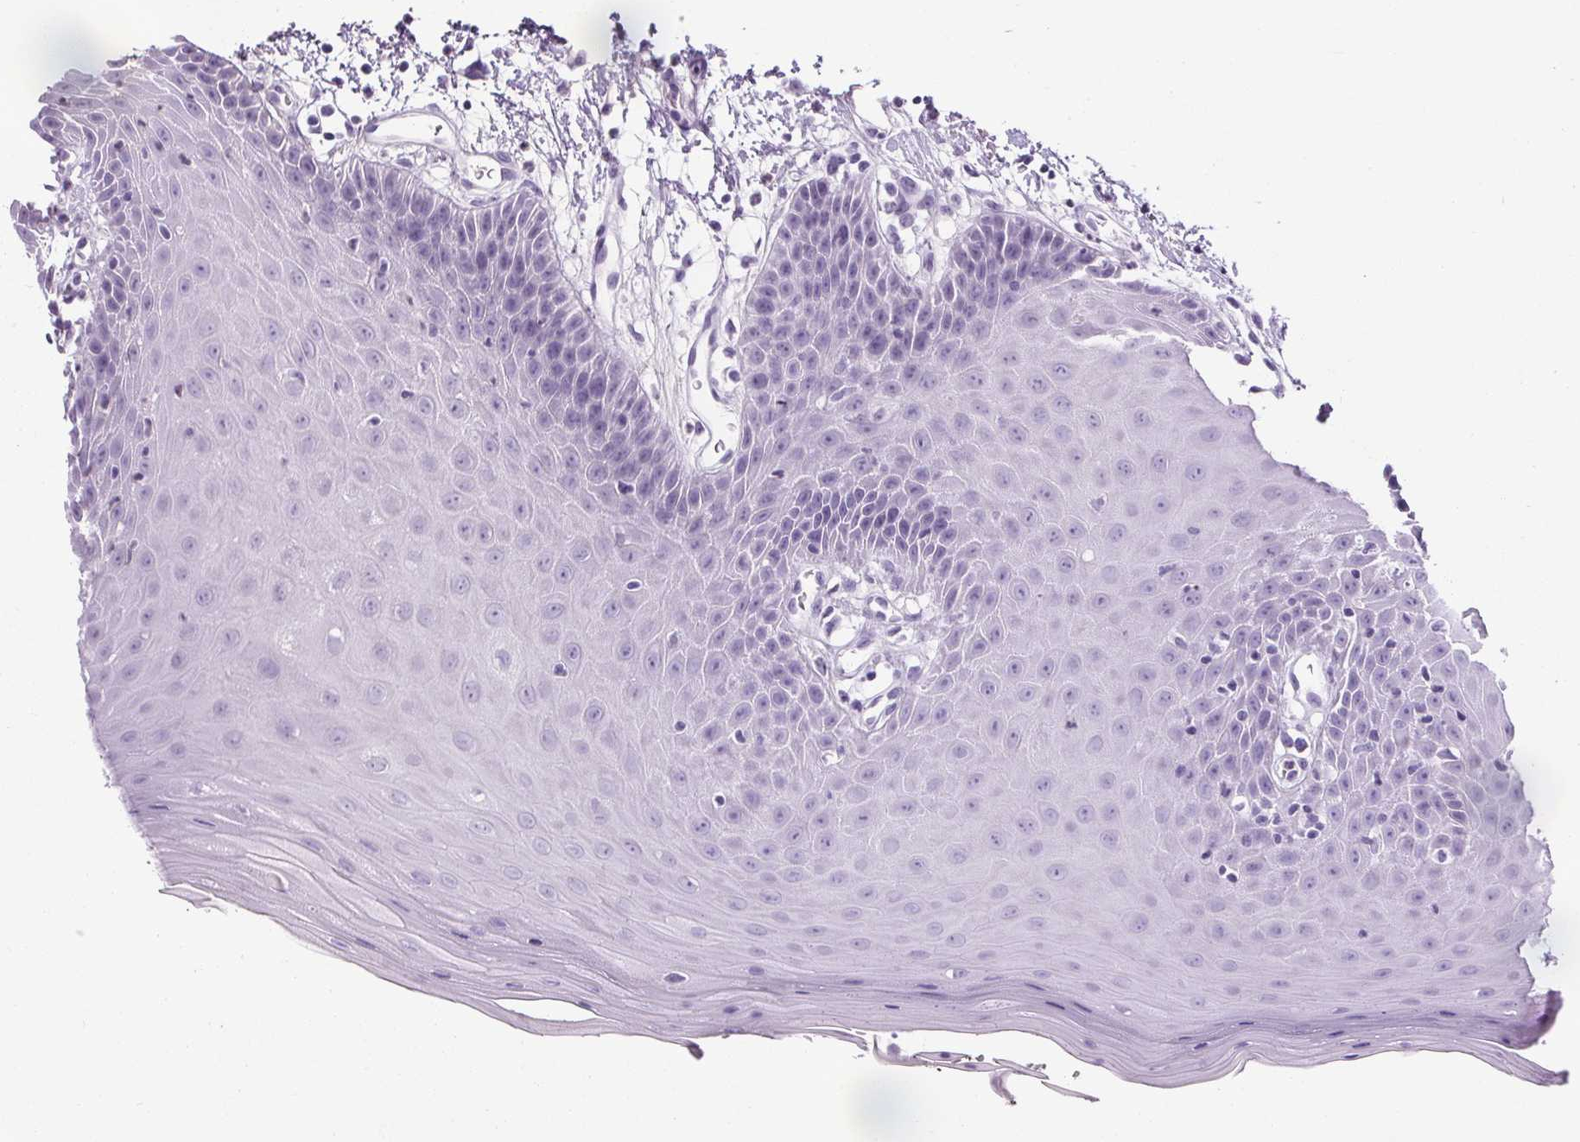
{"staining": {"intensity": "negative", "quantity": "none", "location": "none"}, "tissue": "oral mucosa", "cell_type": "Squamous epithelial cells", "image_type": "normal", "snomed": [{"axis": "morphology", "description": "Normal tissue, NOS"}, {"axis": "topography", "description": "Oral tissue"}, {"axis": "topography", "description": "Tounge, NOS"}], "caption": "Normal oral mucosa was stained to show a protein in brown. There is no significant staining in squamous epithelial cells. The staining is performed using DAB brown chromogen with nuclei counter-stained in using hematoxylin.", "gene": "TMEM240", "patient": {"sex": "female", "age": 59}}